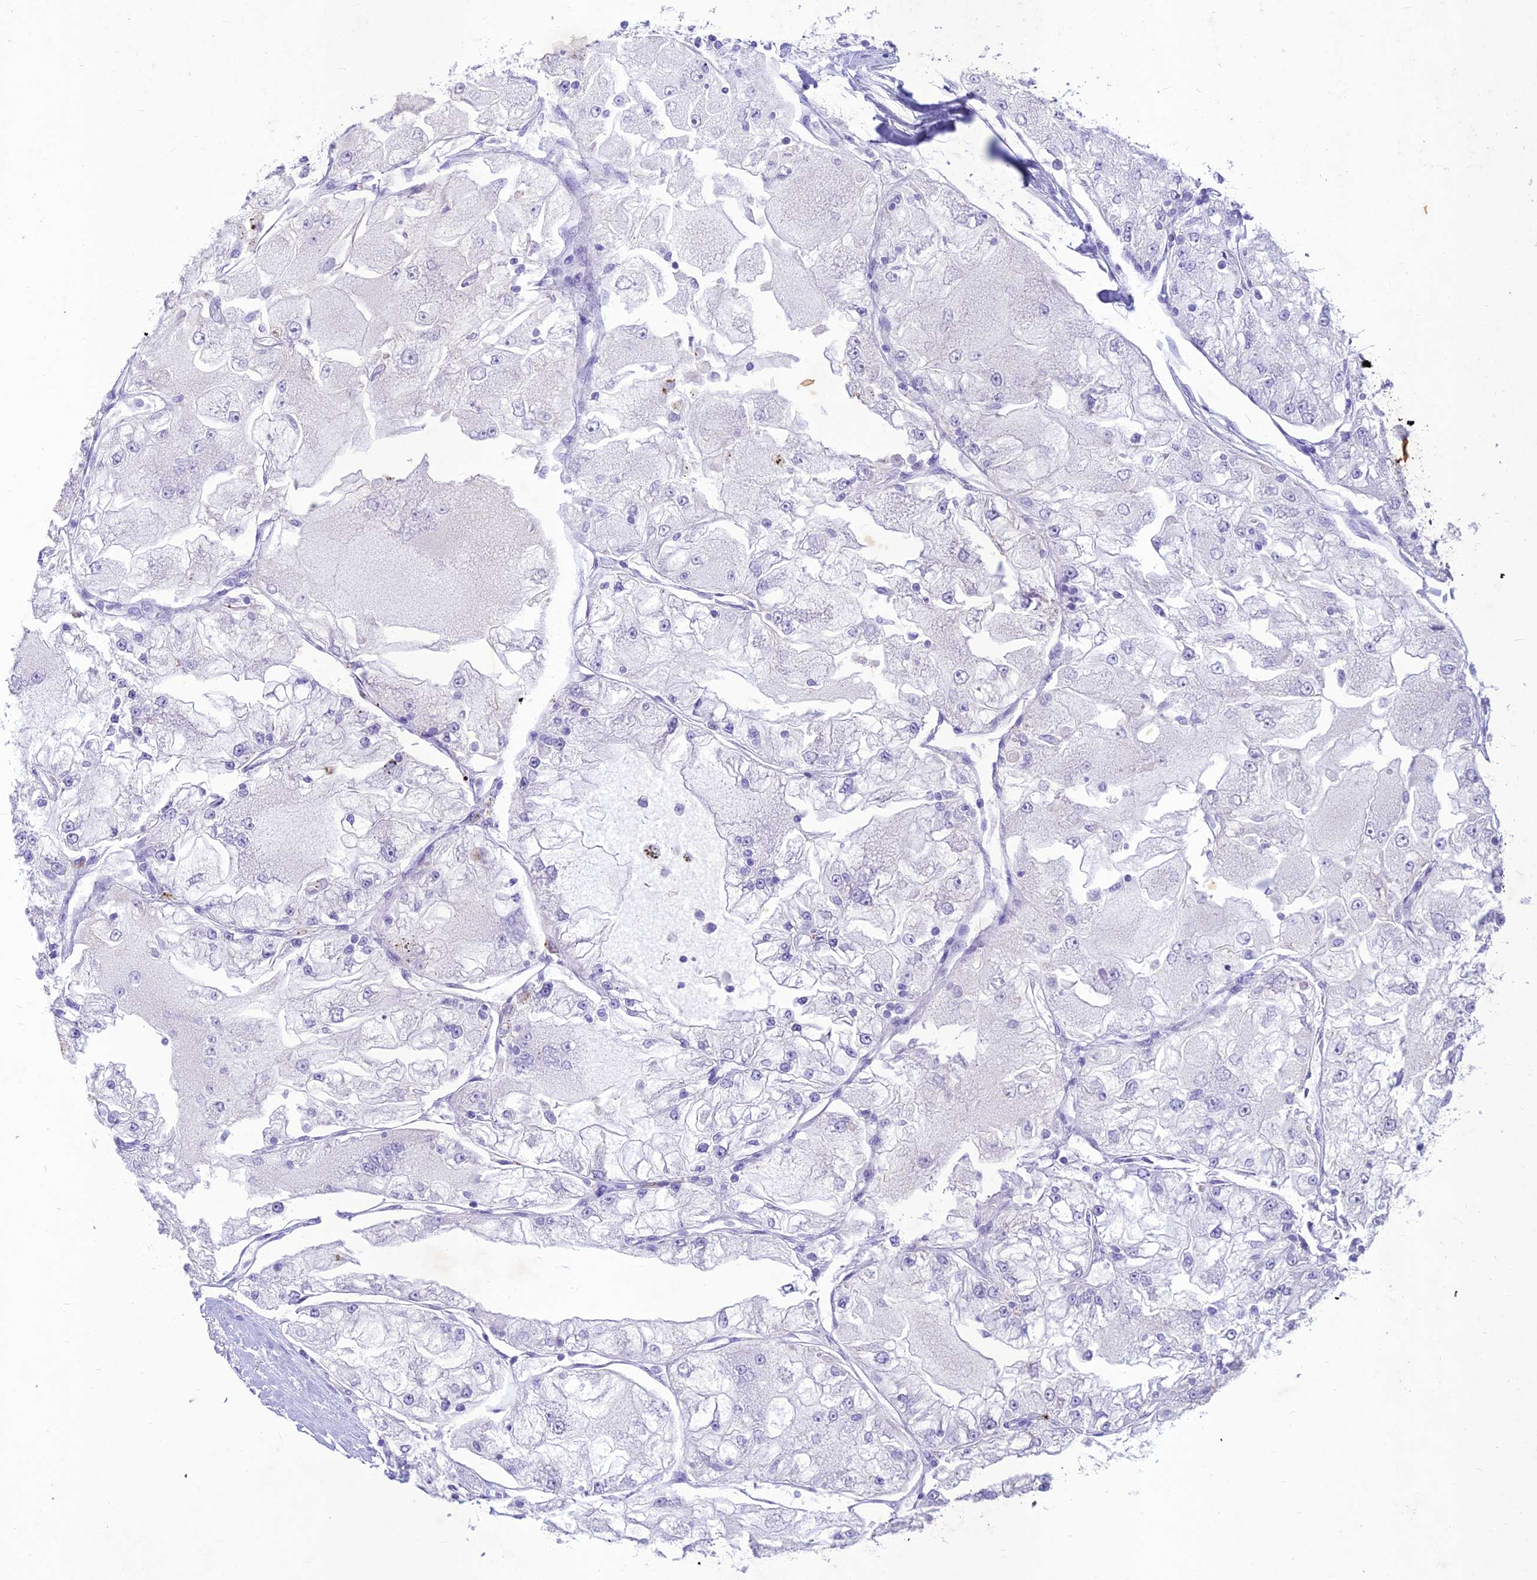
{"staining": {"intensity": "negative", "quantity": "none", "location": "none"}, "tissue": "renal cancer", "cell_type": "Tumor cells", "image_type": "cancer", "snomed": [{"axis": "morphology", "description": "Adenocarcinoma, NOS"}, {"axis": "topography", "description": "Kidney"}], "caption": "Immunohistochemistry (IHC) micrograph of adenocarcinoma (renal) stained for a protein (brown), which shows no staining in tumor cells.", "gene": "IFT172", "patient": {"sex": "female", "age": 72}}